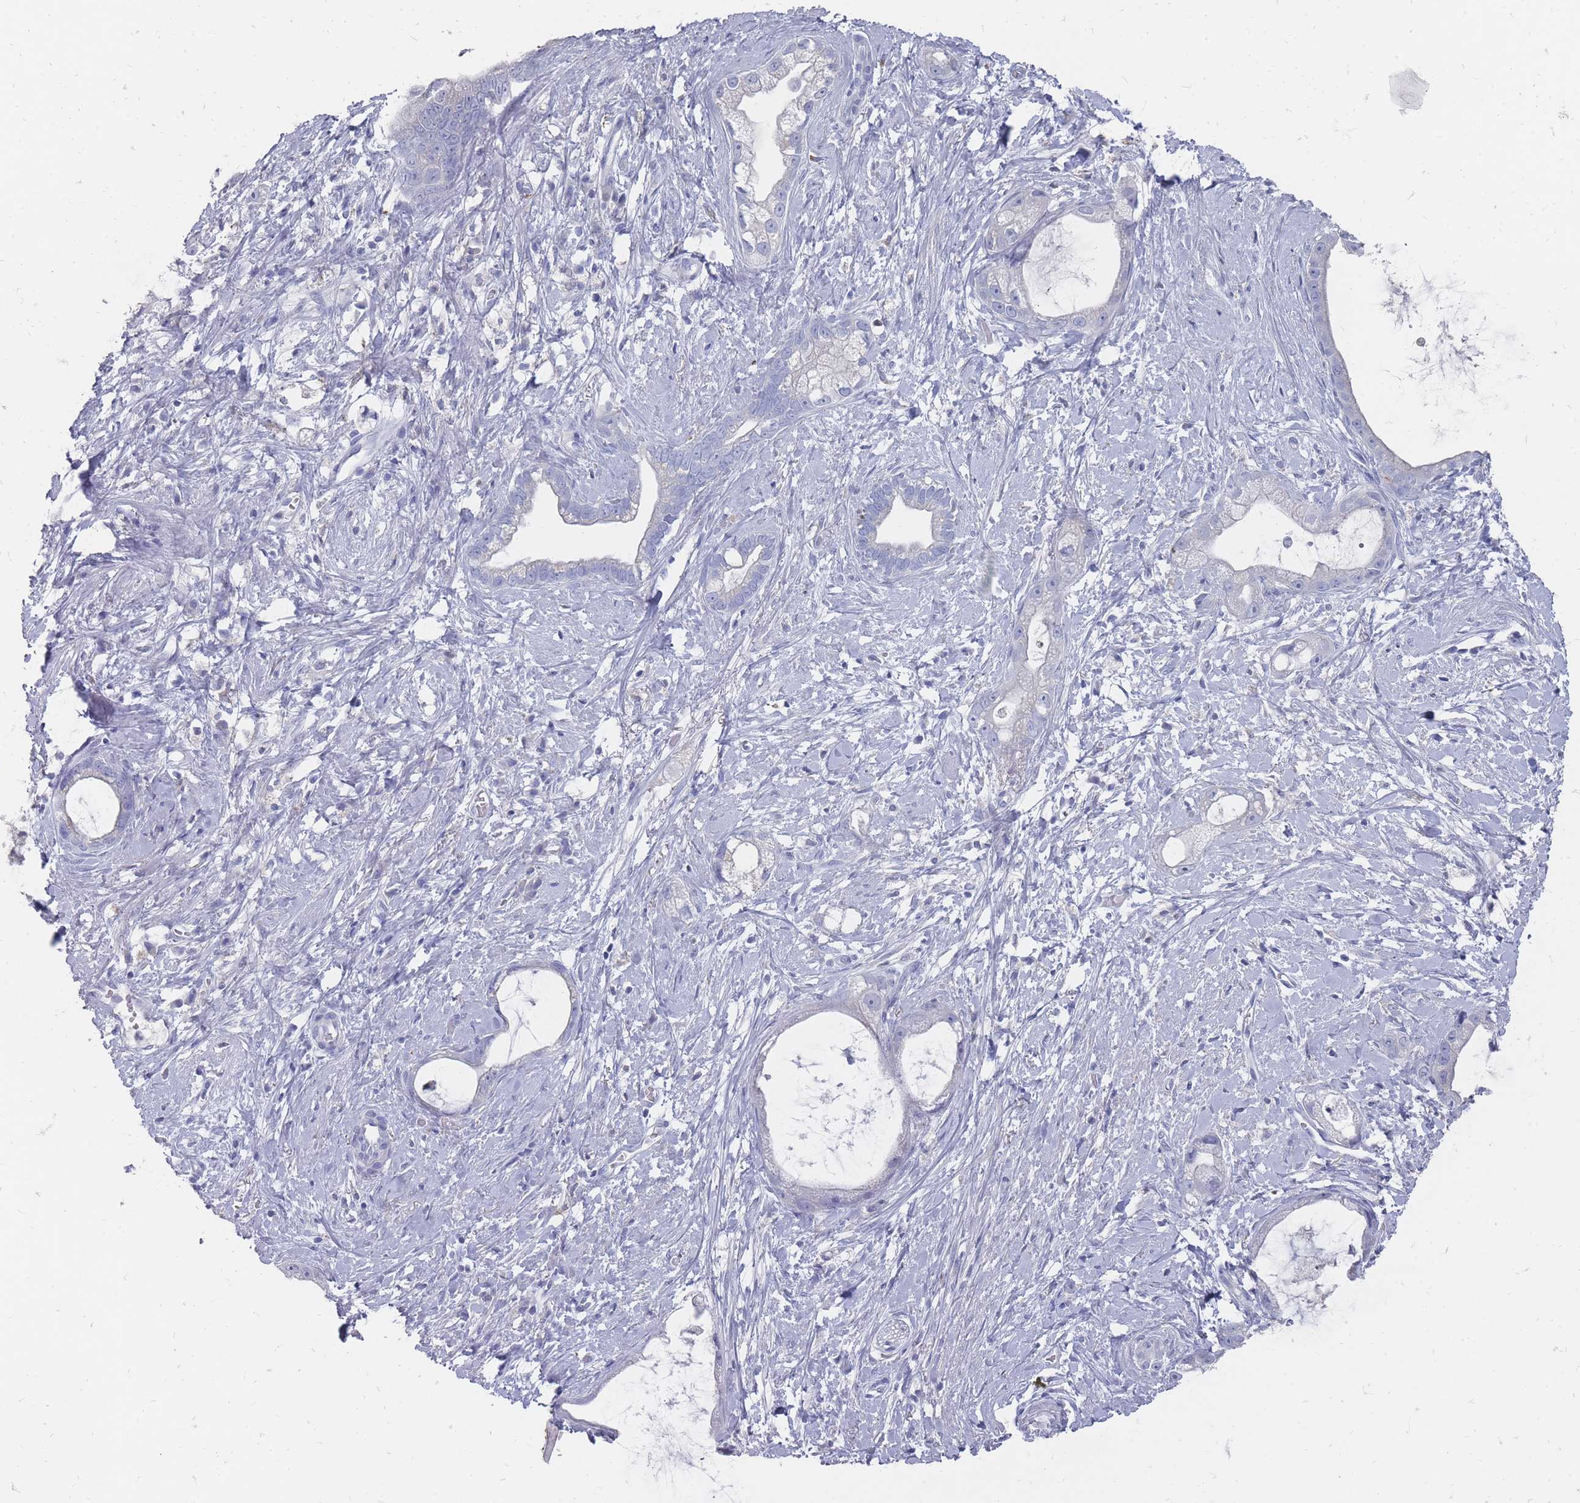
{"staining": {"intensity": "negative", "quantity": "none", "location": "none"}, "tissue": "stomach cancer", "cell_type": "Tumor cells", "image_type": "cancer", "snomed": [{"axis": "morphology", "description": "Adenocarcinoma, NOS"}, {"axis": "topography", "description": "Stomach"}], "caption": "The IHC histopathology image has no significant positivity in tumor cells of stomach adenocarcinoma tissue.", "gene": "OTULINL", "patient": {"sex": "male", "age": 55}}